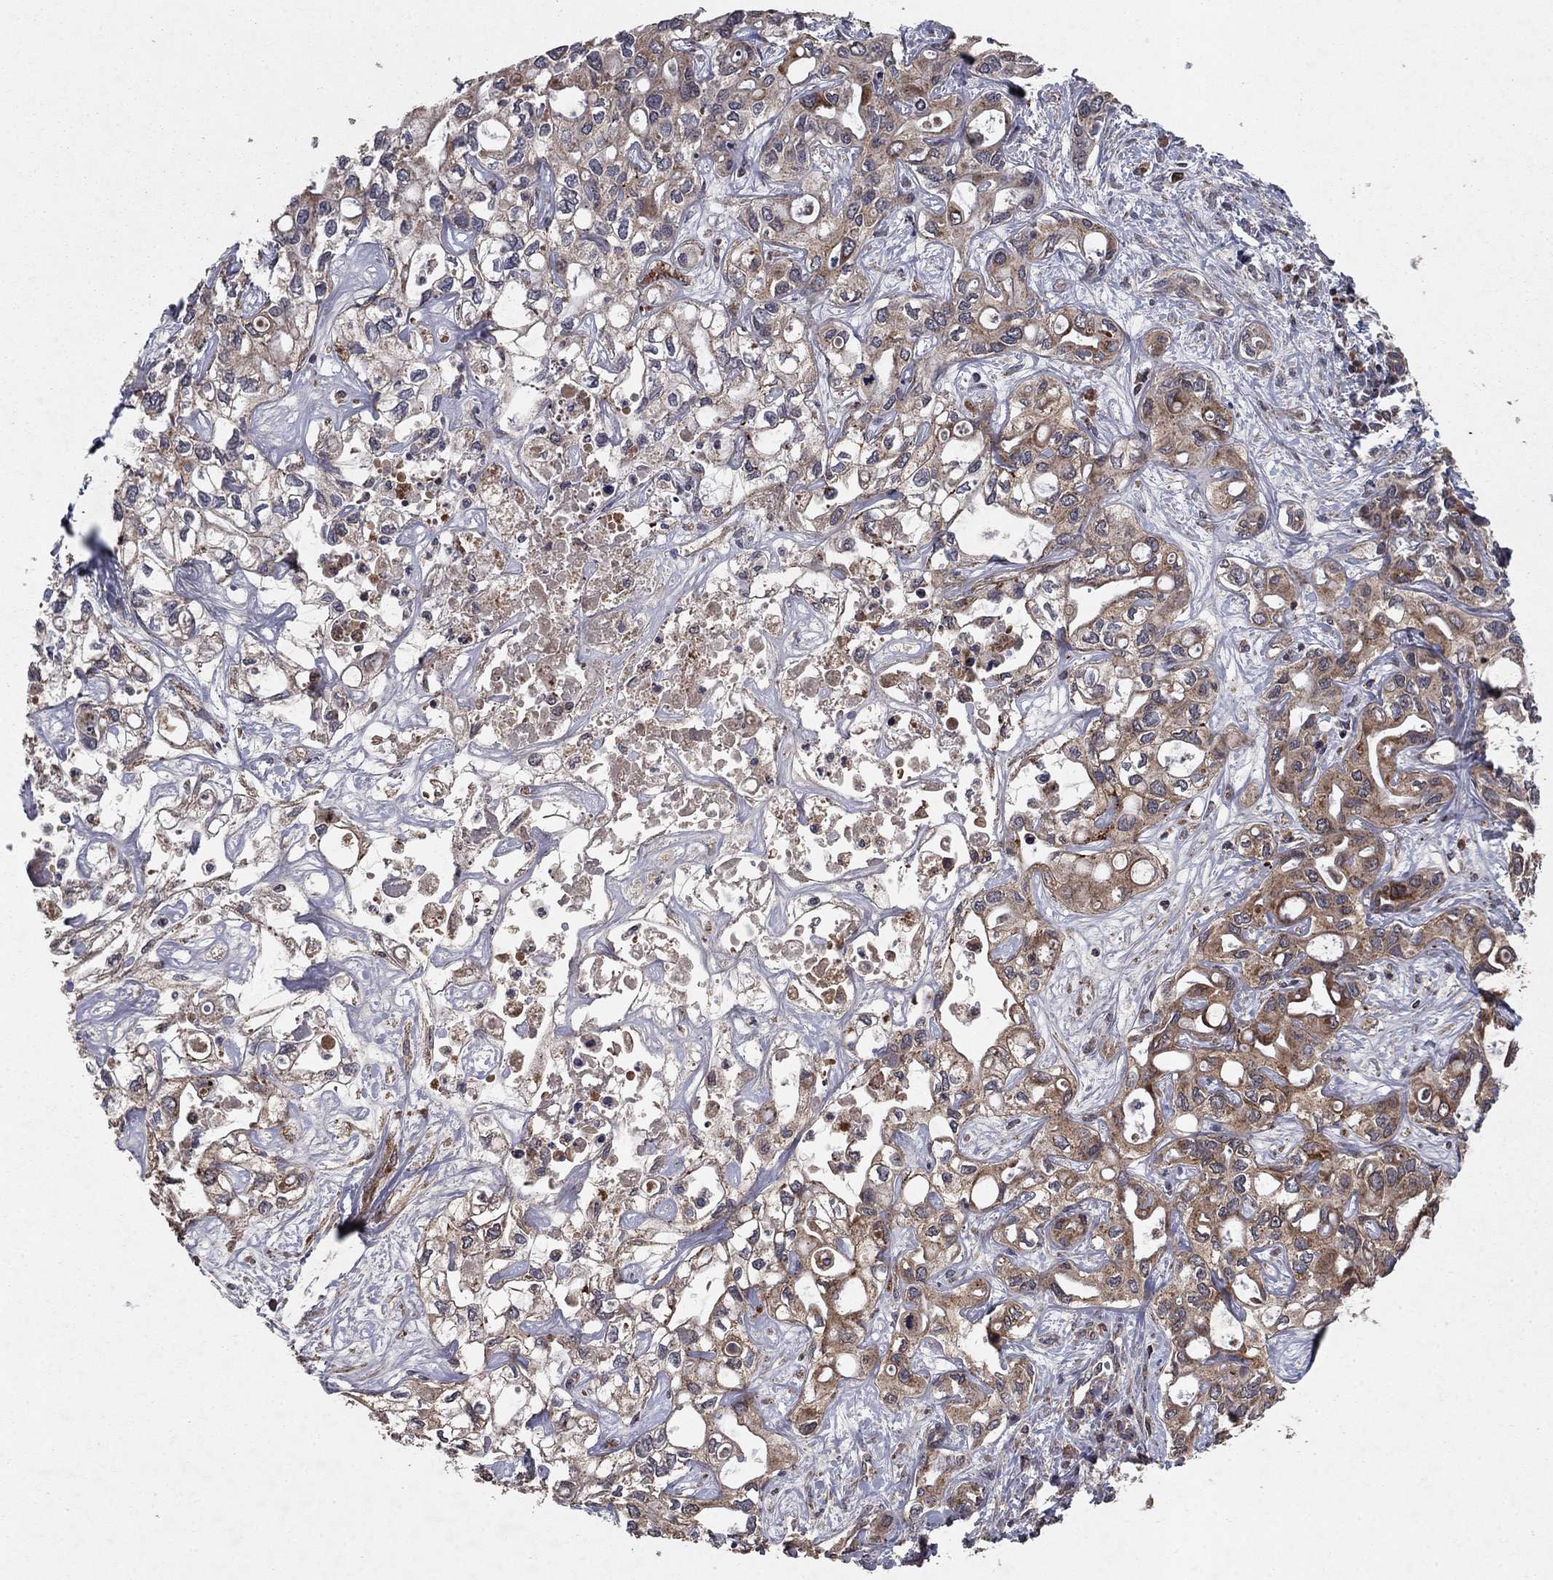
{"staining": {"intensity": "moderate", "quantity": ">75%", "location": "cytoplasmic/membranous"}, "tissue": "liver cancer", "cell_type": "Tumor cells", "image_type": "cancer", "snomed": [{"axis": "morphology", "description": "Cholangiocarcinoma"}, {"axis": "topography", "description": "Liver"}], "caption": "Moderate cytoplasmic/membranous protein staining is appreciated in about >75% of tumor cells in liver cholangiocarcinoma.", "gene": "DHRS1", "patient": {"sex": "female", "age": 64}}